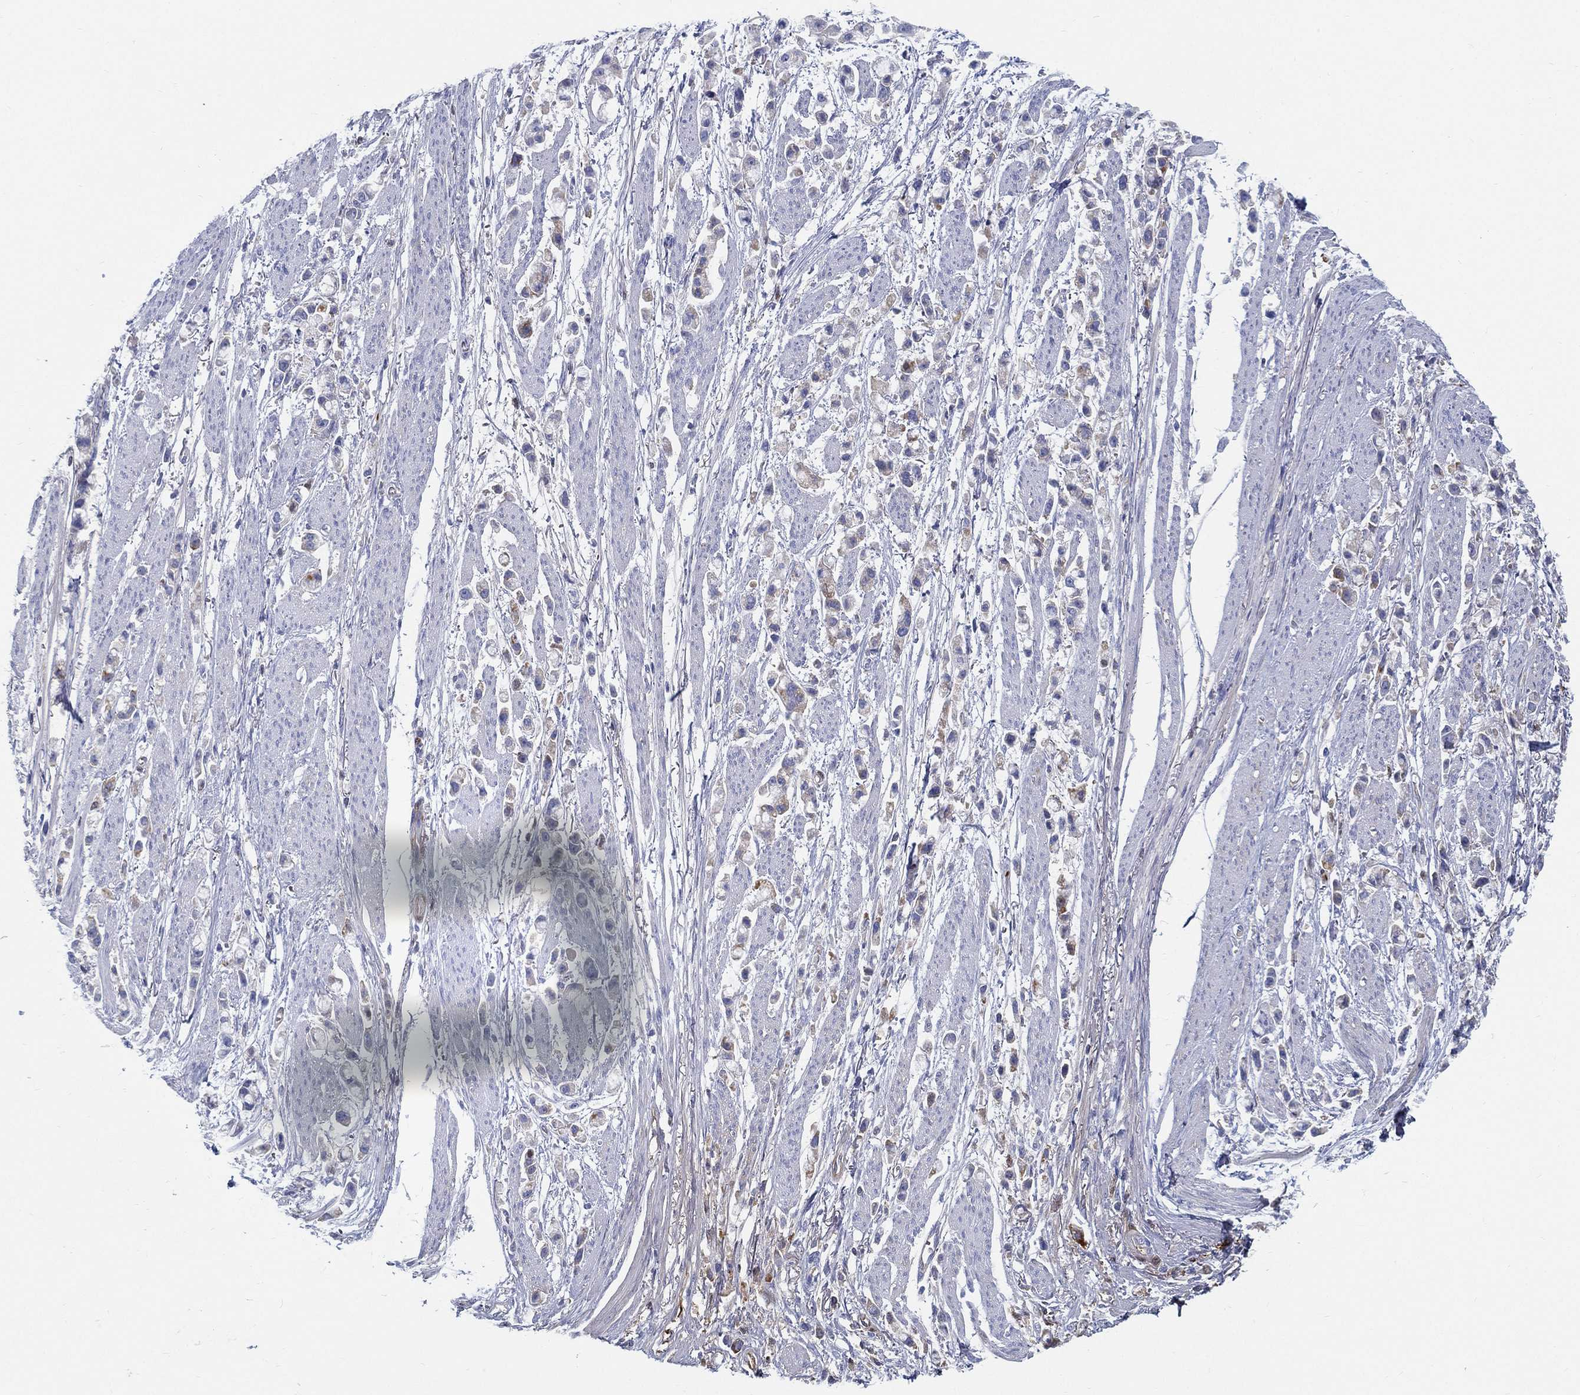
{"staining": {"intensity": "negative", "quantity": "none", "location": "none"}, "tissue": "stomach cancer", "cell_type": "Tumor cells", "image_type": "cancer", "snomed": [{"axis": "morphology", "description": "Adenocarcinoma, NOS"}, {"axis": "topography", "description": "Stomach"}], "caption": "Stomach cancer stained for a protein using immunohistochemistry displays no expression tumor cells.", "gene": "IFNB1", "patient": {"sex": "female", "age": 81}}